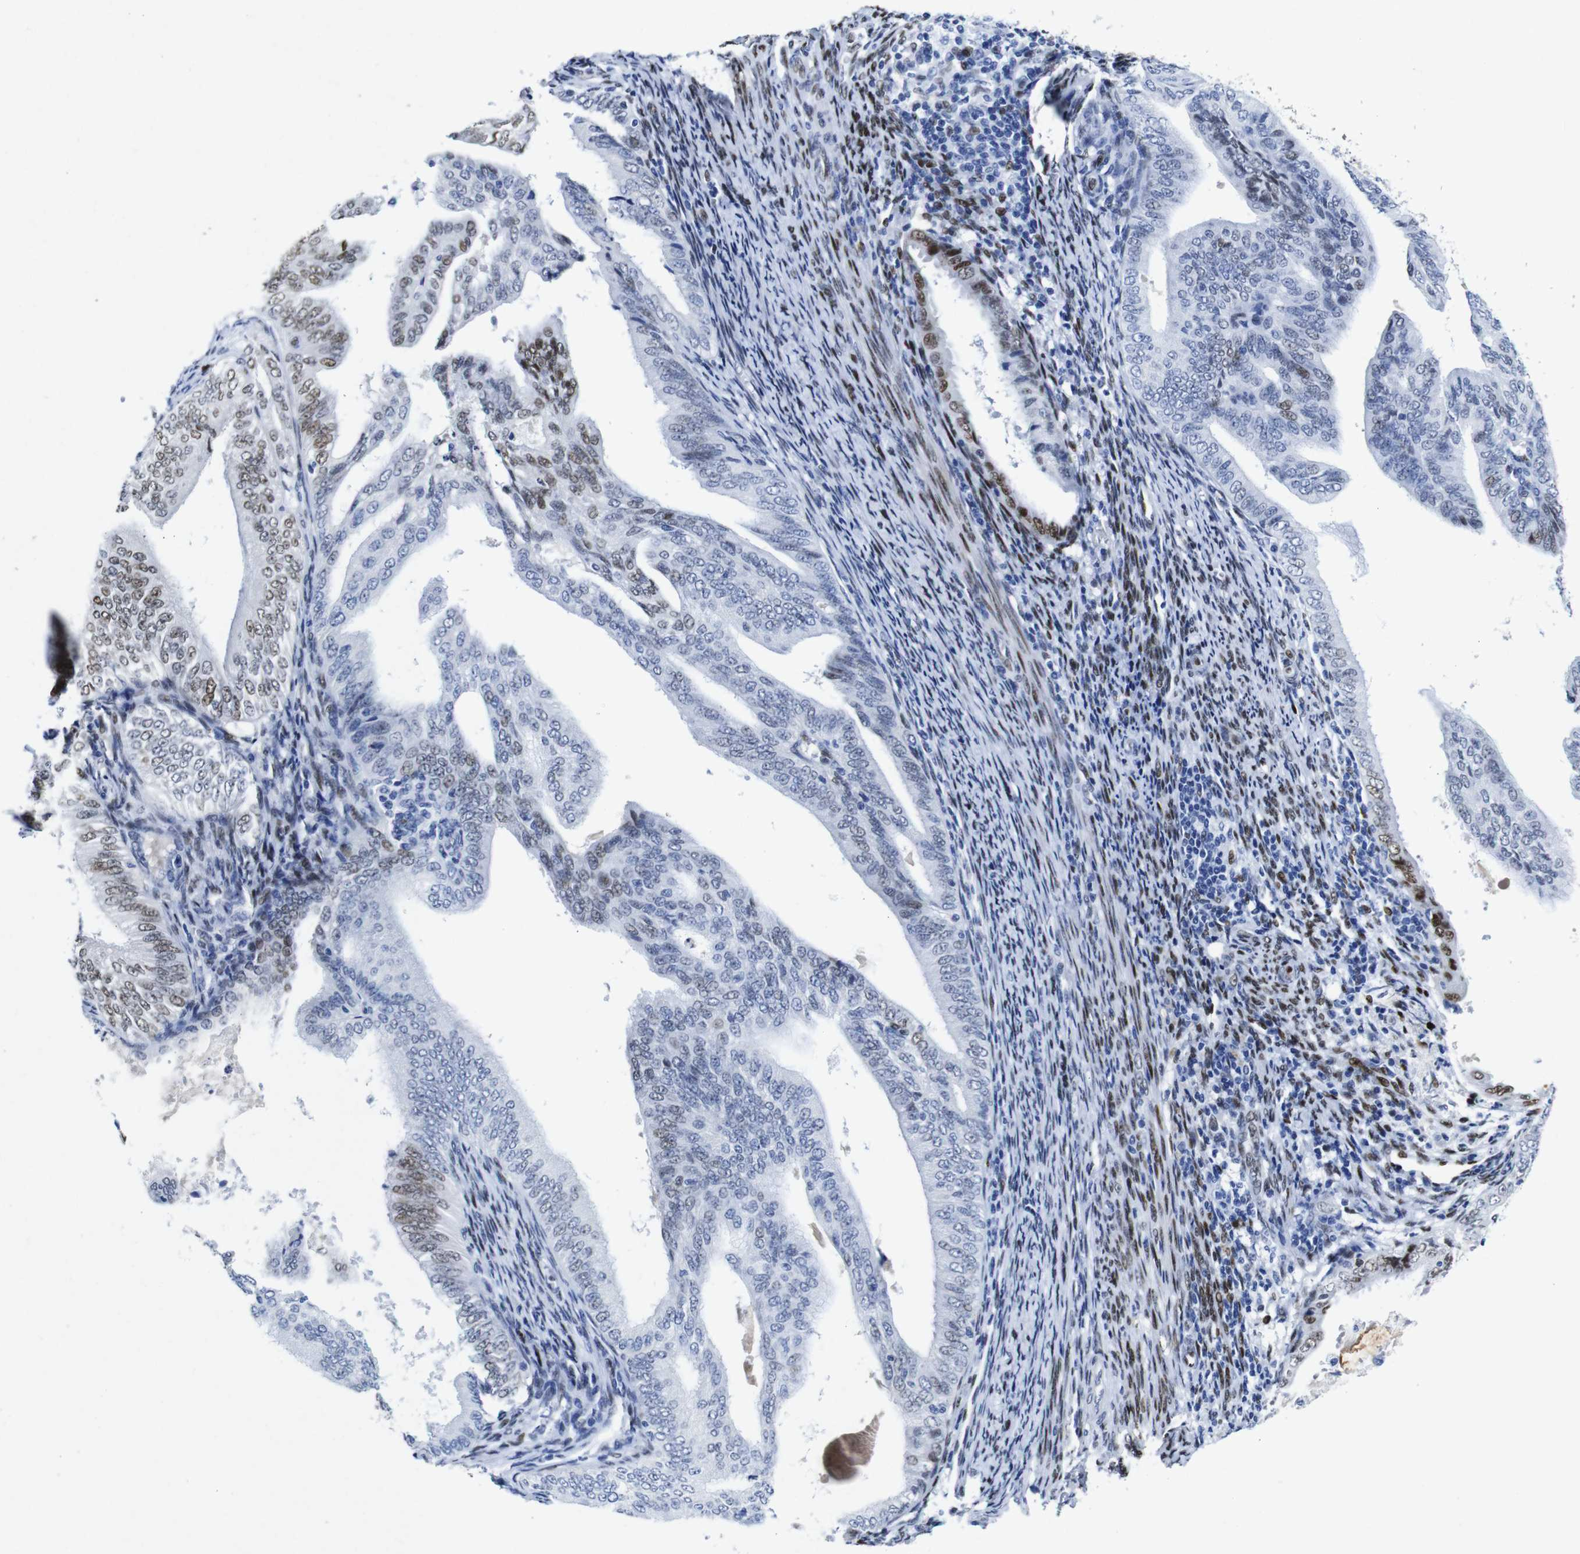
{"staining": {"intensity": "moderate", "quantity": "<25%", "location": "nuclear"}, "tissue": "endometrial cancer", "cell_type": "Tumor cells", "image_type": "cancer", "snomed": [{"axis": "morphology", "description": "Adenocarcinoma, NOS"}, {"axis": "topography", "description": "Endometrium"}], "caption": "This image displays endometrial cancer stained with immunohistochemistry (IHC) to label a protein in brown. The nuclear of tumor cells show moderate positivity for the protein. Nuclei are counter-stained blue.", "gene": "FOSL2", "patient": {"sex": "female", "age": 58}}